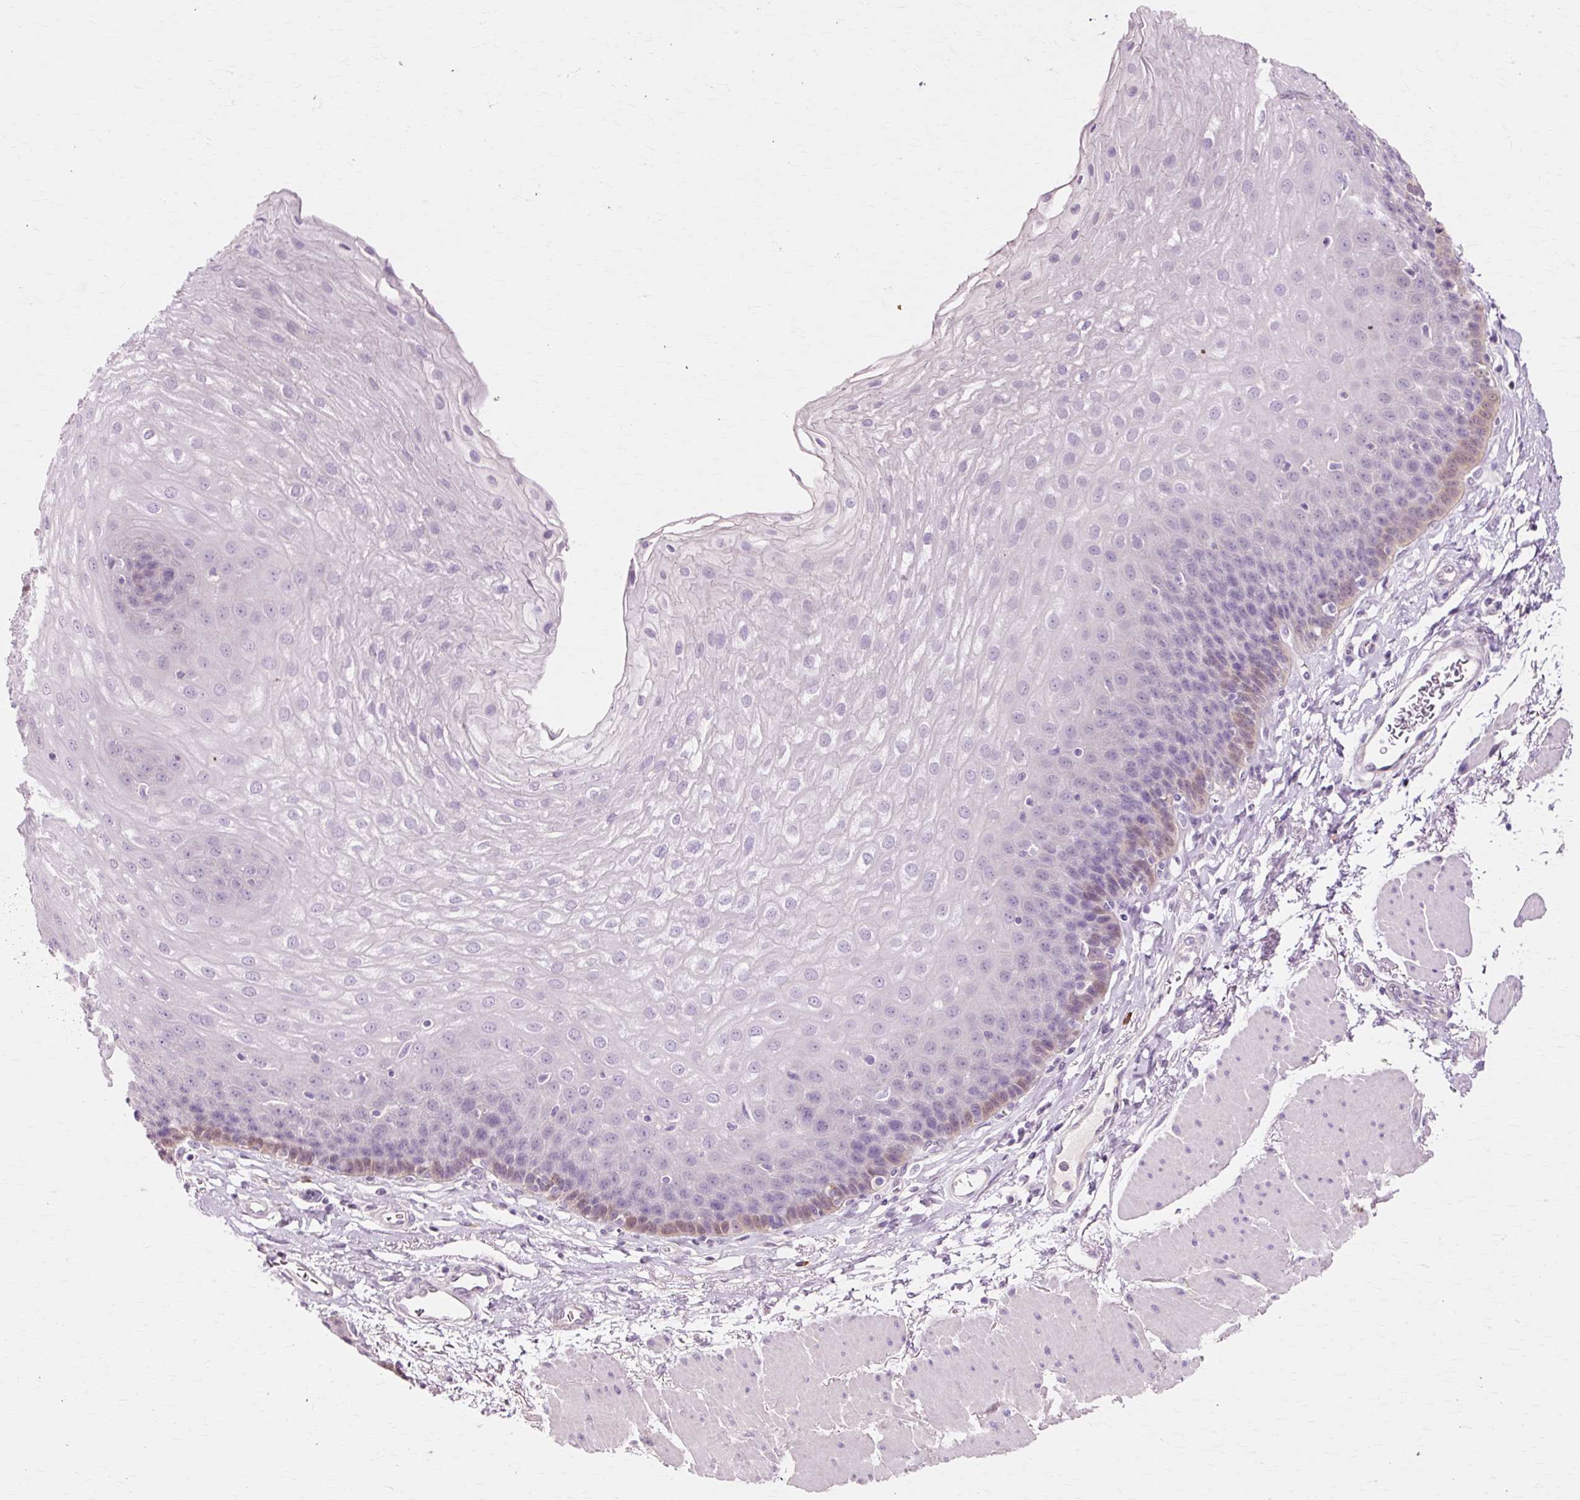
{"staining": {"intensity": "weak", "quantity": "<25%", "location": "cytoplasmic/membranous,nuclear"}, "tissue": "esophagus", "cell_type": "Squamous epithelial cells", "image_type": "normal", "snomed": [{"axis": "morphology", "description": "Normal tissue, NOS"}, {"axis": "topography", "description": "Esophagus"}], "caption": "An immunohistochemistry (IHC) photomicrograph of normal esophagus is shown. There is no staining in squamous epithelial cells of esophagus.", "gene": "VN1R2", "patient": {"sex": "female", "age": 81}}